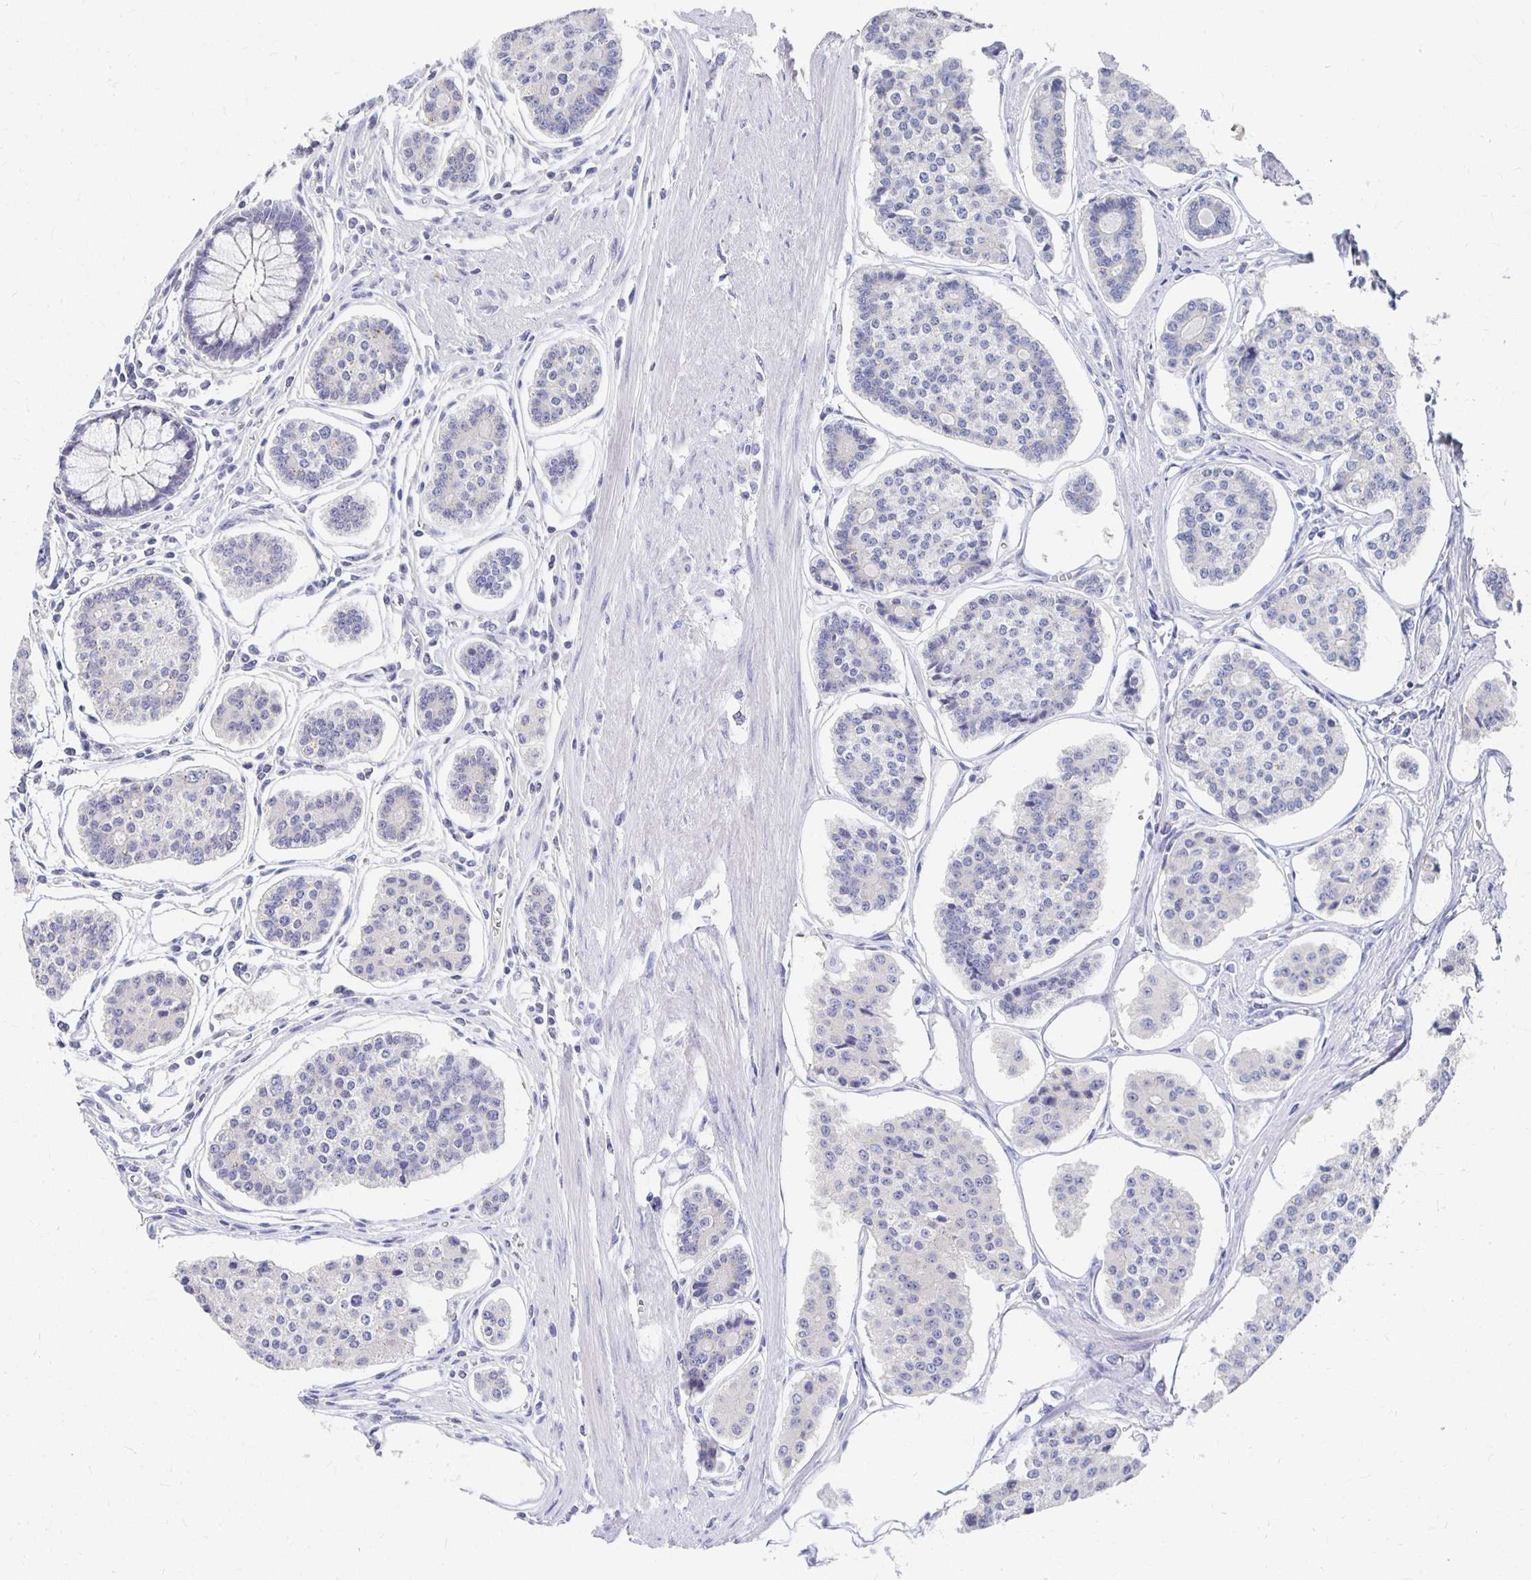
{"staining": {"intensity": "negative", "quantity": "none", "location": "none"}, "tissue": "carcinoid", "cell_type": "Tumor cells", "image_type": "cancer", "snomed": [{"axis": "morphology", "description": "Carcinoid, malignant, NOS"}, {"axis": "topography", "description": "Small intestine"}], "caption": "IHC of malignant carcinoid demonstrates no positivity in tumor cells.", "gene": "FKRP", "patient": {"sex": "female", "age": 65}}